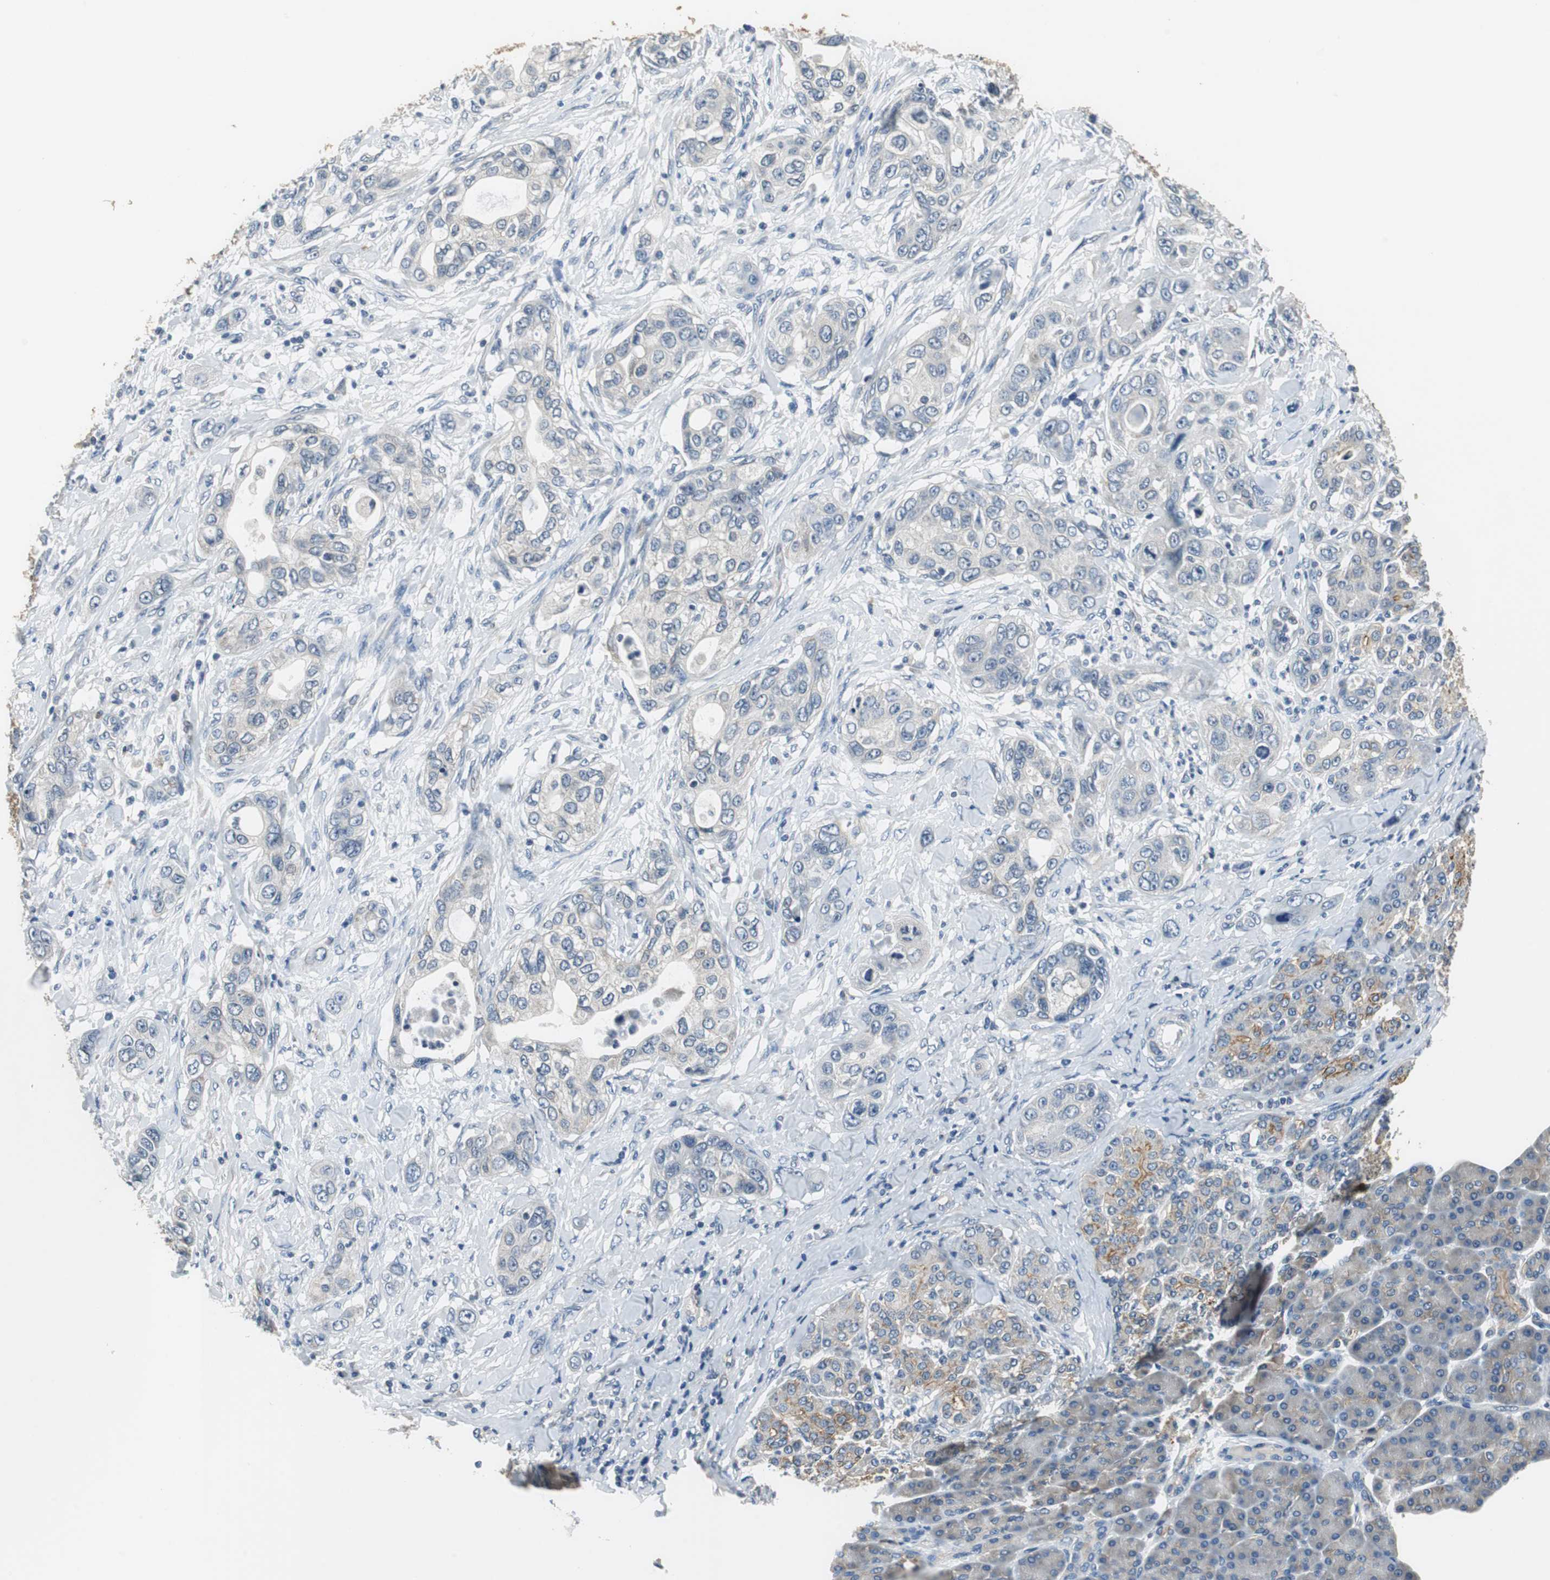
{"staining": {"intensity": "negative", "quantity": "none", "location": "none"}, "tissue": "pancreatic cancer", "cell_type": "Tumor cells", "image_type": "cancer", "snomed": [{"axis": "morphology", "description": "Adenocarcinoma, NOS"}, {"axis": "topography", "description": "Pancreas"}], "caption": "Immunohistochemical staining of pancreatic cancer displays no significant positivity in tumor cells.", "gene": "MTIF2", "patient": {"sex": "female", "age": 70}}